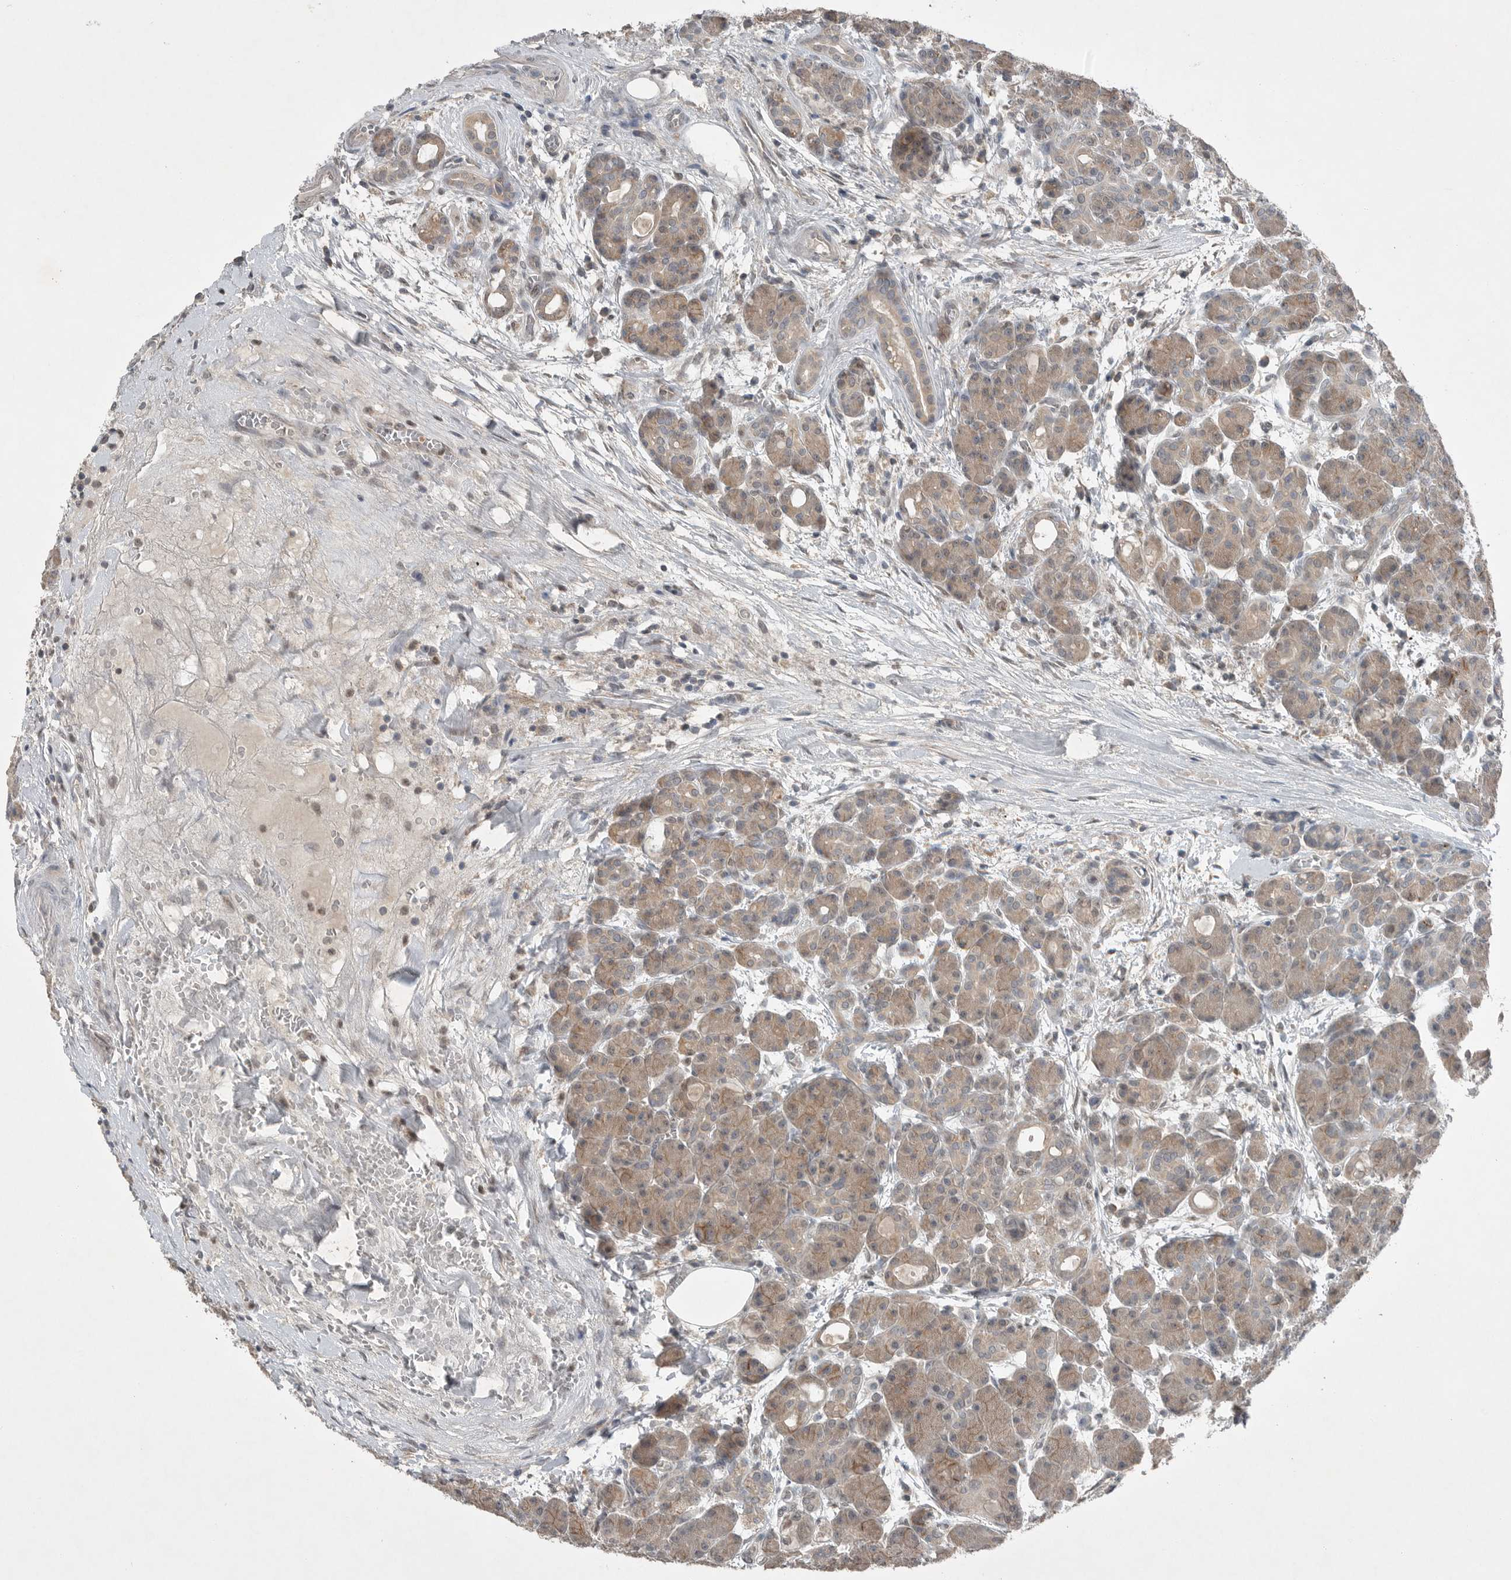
{"staining": {"intensity": "moderate", "quantity": ">75%", "location": "cytoplasmic/membranous"}, "tissue": "pancreas", "cell_type": "Exocrine glandular cells", "image_type": "normal", "snomed": [{"axis": "morphology", "description": "Normal tissue, NOS"}, {"axis": "topography", "description": "Pancreas"}], "caption": "Exocrine glandular cells reveal moderate cytoplasmic/membranous positivity in approximately >75% of cells in unremarkable pancreas.", "gene": "MFAP3L", "patient": {"sex": "male", "age": 63}}